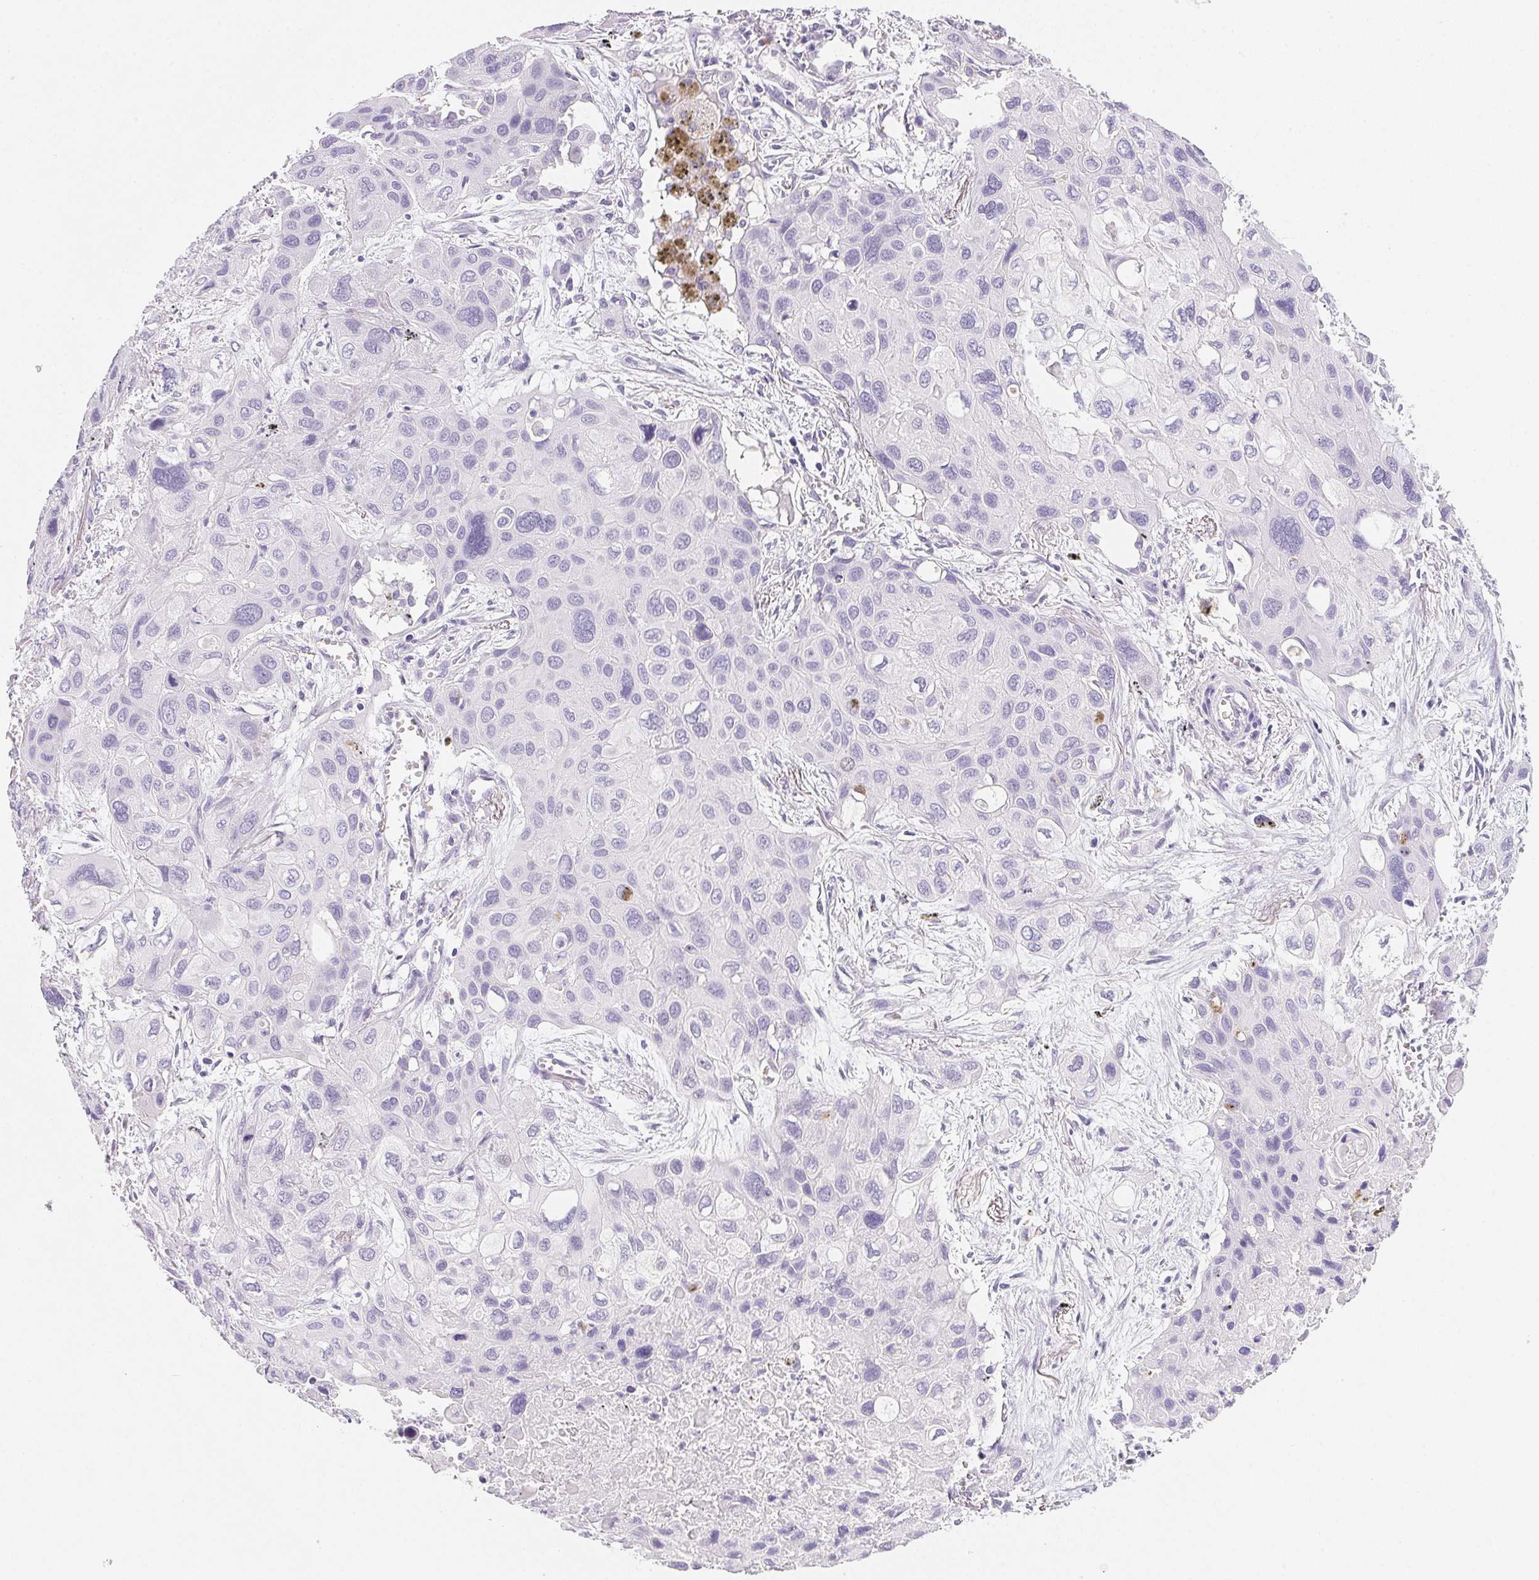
{"staining": {"intensity": "negative", "quantity": "none", "location": "none"}, "tissue": "lung cancer", "cell_type": "Tumor cells", "image_type": "cancer", "snomed": [{"axis": "morphology", "description": "Squamous cell carcinoma, NOS"}, {"axis": "morphology", "description": "Squamous cell carcinoma, metastatic, NOS"}, {"axis": "topography", "description": "Lung"}], "caption": "The histopathology image shows no significant positivity in tumor cells of lung cancer. (DAB IHC visualized using brightfield microscopy, high magnification).", "gene": "ACP3", "patient": {"sex": "male", "age": 59}}